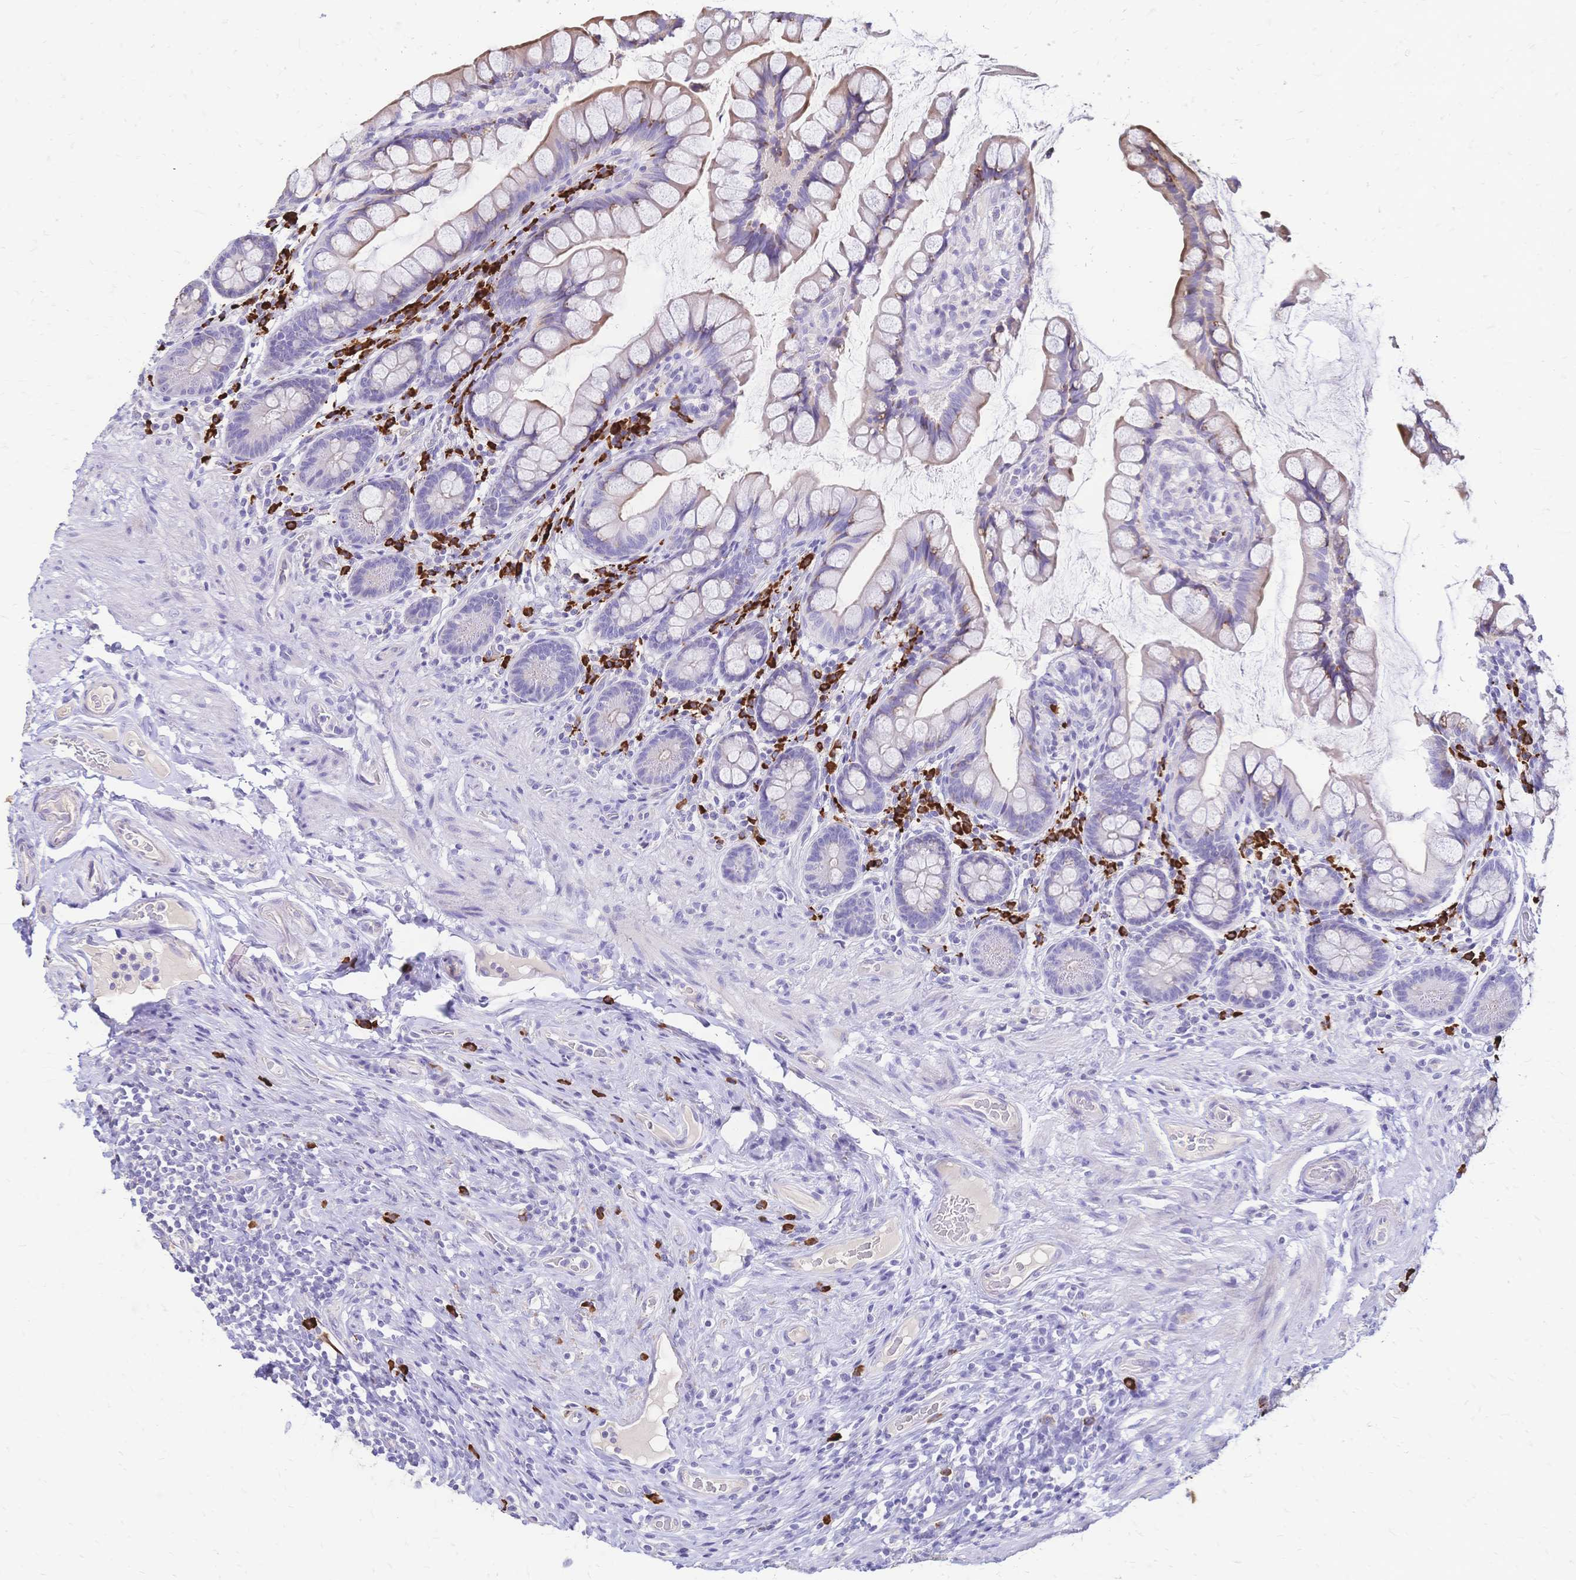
{"staining": {"intensity": "weak", "quantity": "<25%", "location": "cytoplasmic/membranous"}, "tissue": "small intestine", "cell_type": "Glandular cells", "image_type": "normal", "snomed": [{"axis": "morphology", "description": "Normal tissue, NOS"}, {"axis": "topography", "description": "Small intestine"}], "caption": "Immunohistochemistry (IHC) micrograph of unremarkable small intestine stained for a protein (brown), which reveals no positivity in glandular cells. (DAB immunohistochemistry (IHC) visualized using brightfield microscopy, high magnification).", "gene": "IL2RA", "patient": {"sex": "male", "age": 70}}